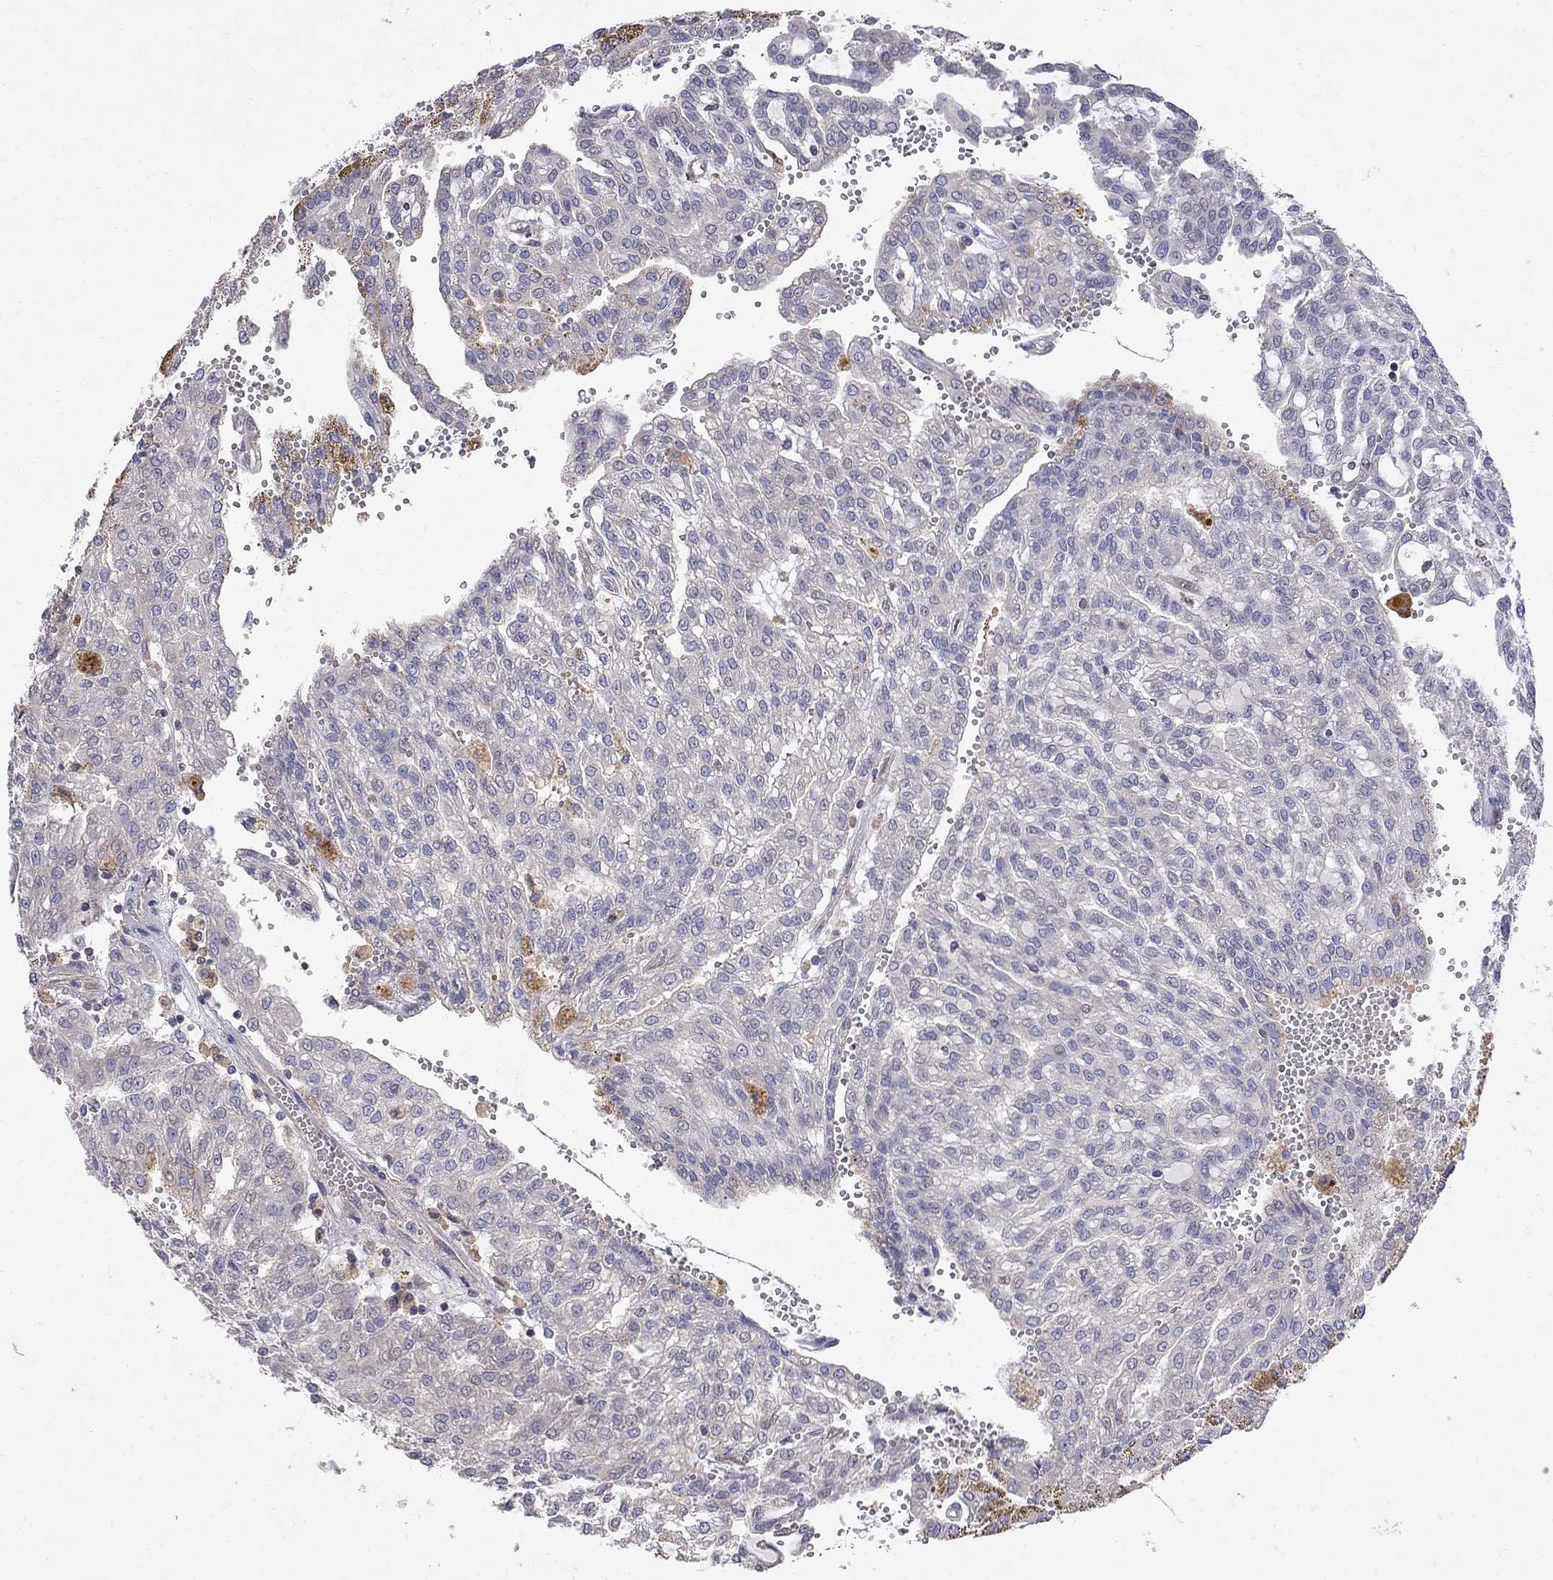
{"staining": {"intensity": "negative", "quantity": "none", "location": "none"}, "tissue": "renal cancer", "cell_type": "Tumor cells", "image_type": "cancer", "snomed": [{"axis": "morphology", "description": "Adenocarcinoma, NOS"}, {"axis": "topography", "description": "Kidney"}], "caption": "High power microscopy micrograph of an immunohistochemistry (IHC) micrograph of renal cancer, revealing no significant positivity in tumor cells.", "gene": "ABI3", "patient": {"sex": "male", "age": 63}}